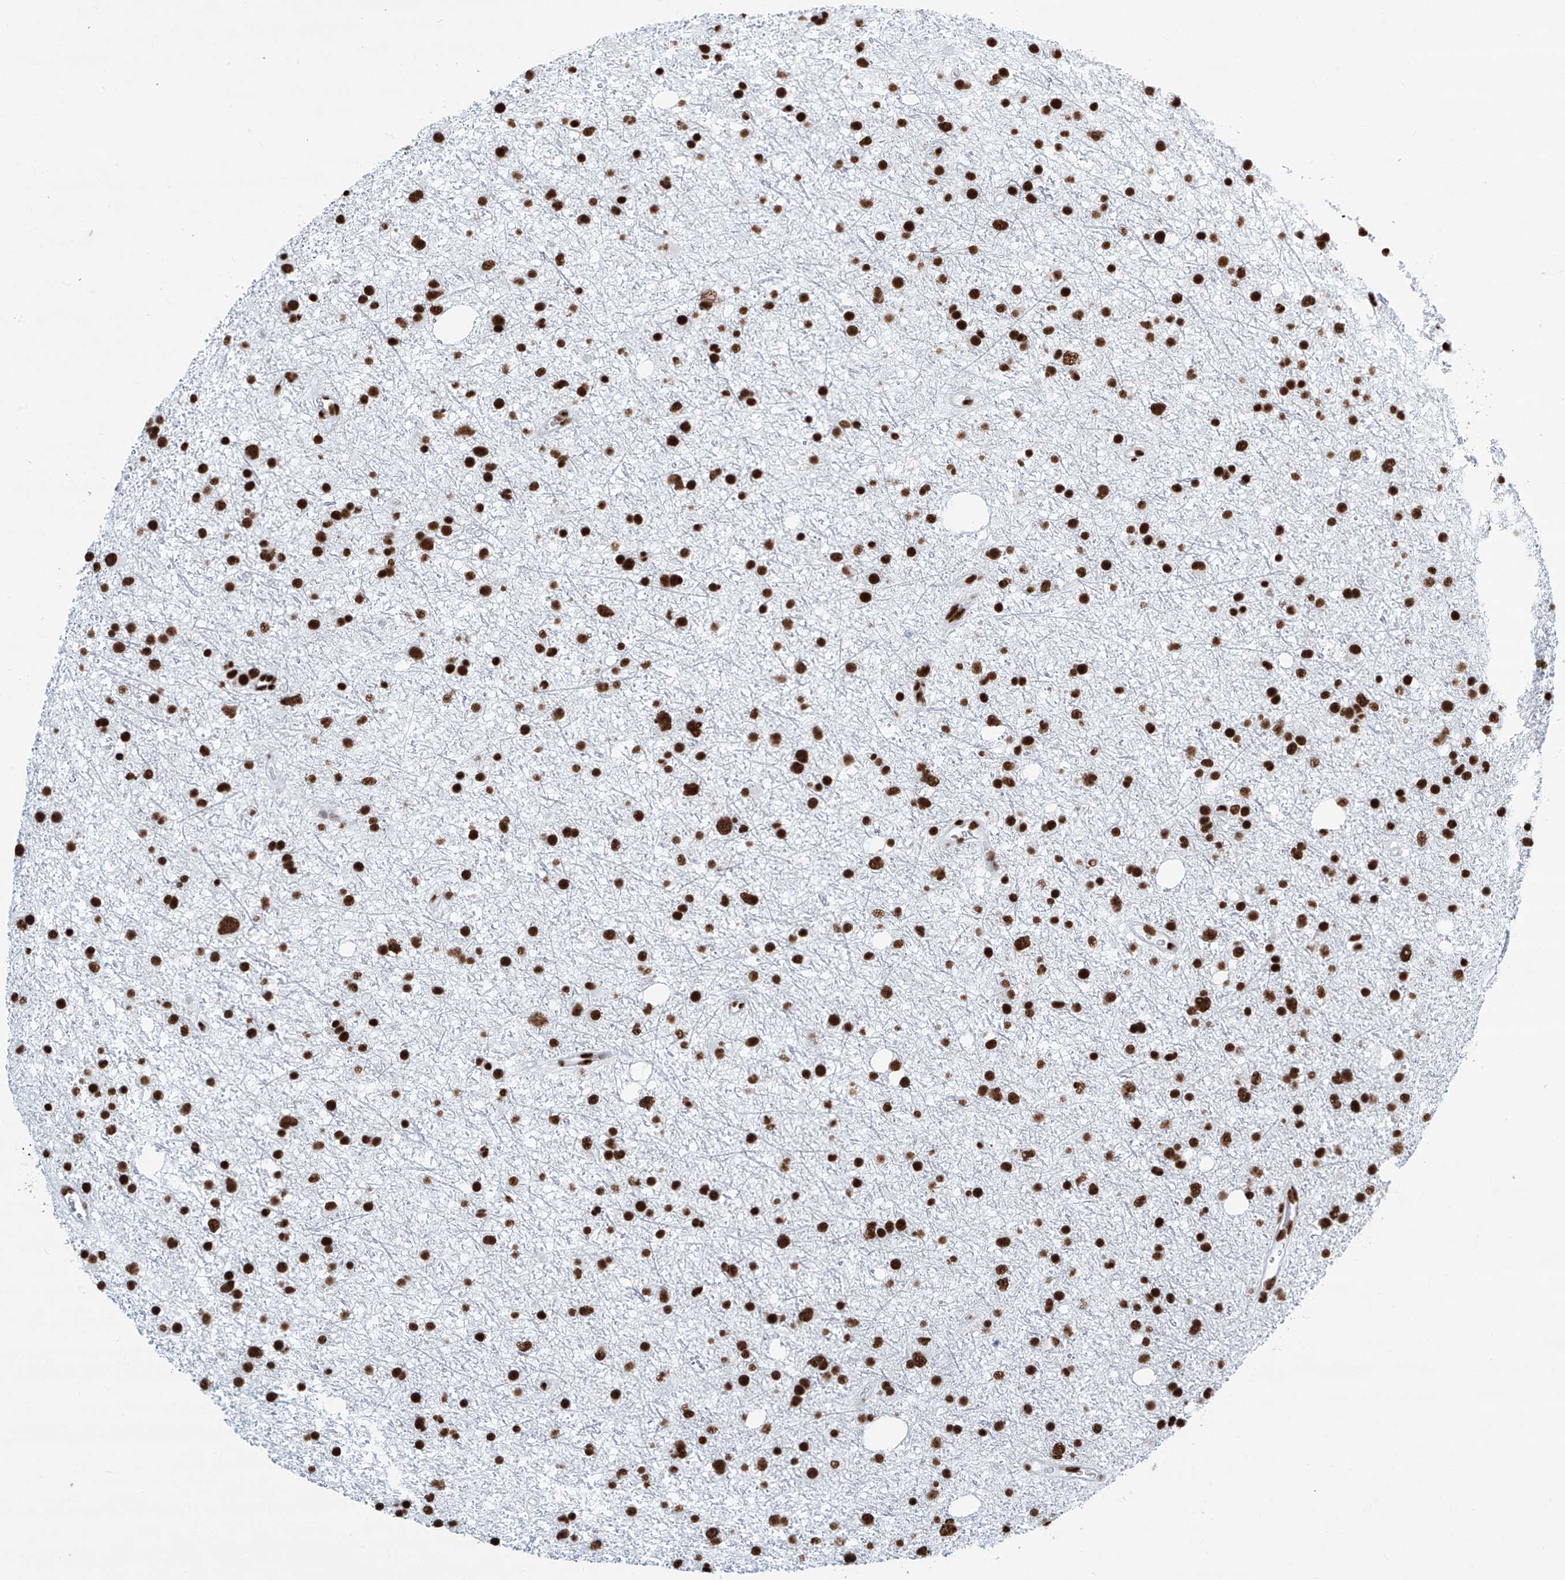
{"staining": {"intensity": "strong", "quantity": ">75%", "location": "nuclear"}, "tissue": "glioma", "cell_type": "Tumor cells", "image_type": "cancer", "snomed": [{"axis": "morphology", "description": "Glioma, malignant, Low grade"}, {"axis": "topography", "description": "Cerebral cortex"}], "caption": "Protein positivity by immunohistochemistry (IHC) demonstrates strong nuclear staining in about >75% of tumor cells in glioma.", "gene": "SARNP", "patient": {"sex": "female", "age": 39}}